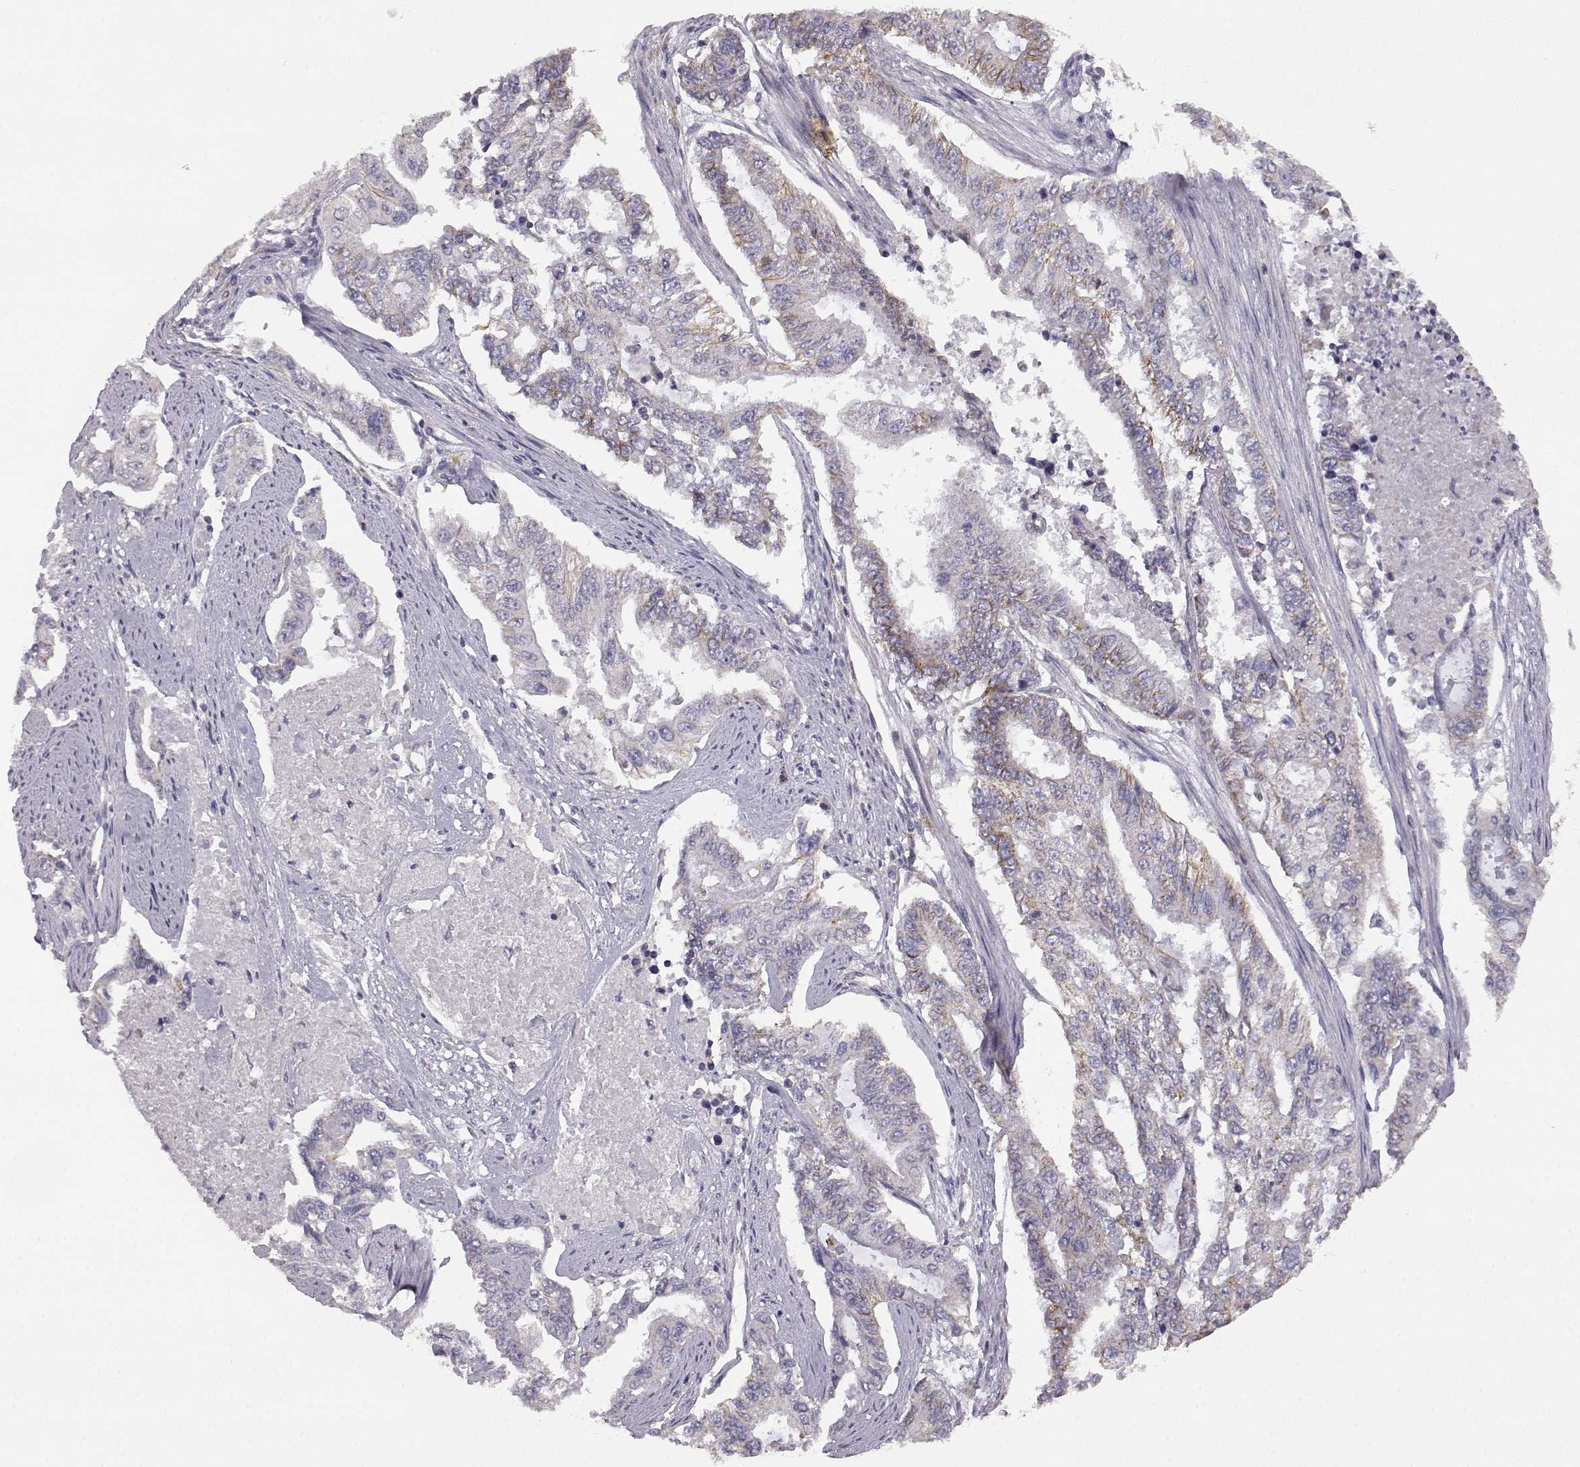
{"staining": {"intensity": "weak", "quantity": "<25%", "location": "cytoplasmic/membranous"}, "tissue": "endometrial cancer", "cell_type": "Tumor cells", "image_type": "cancer", "snomed": [{"axis": "morphology", "description": "Adenocarcinoma, NOS"}, {"axis": "topography", "description": "Uterus"}], "caption": "Tumor cells are negative for brown protein staining in adenocarcinoma (endometrial).", "gene": "DDC", "patient": {"sex": "female", "age": 59}}